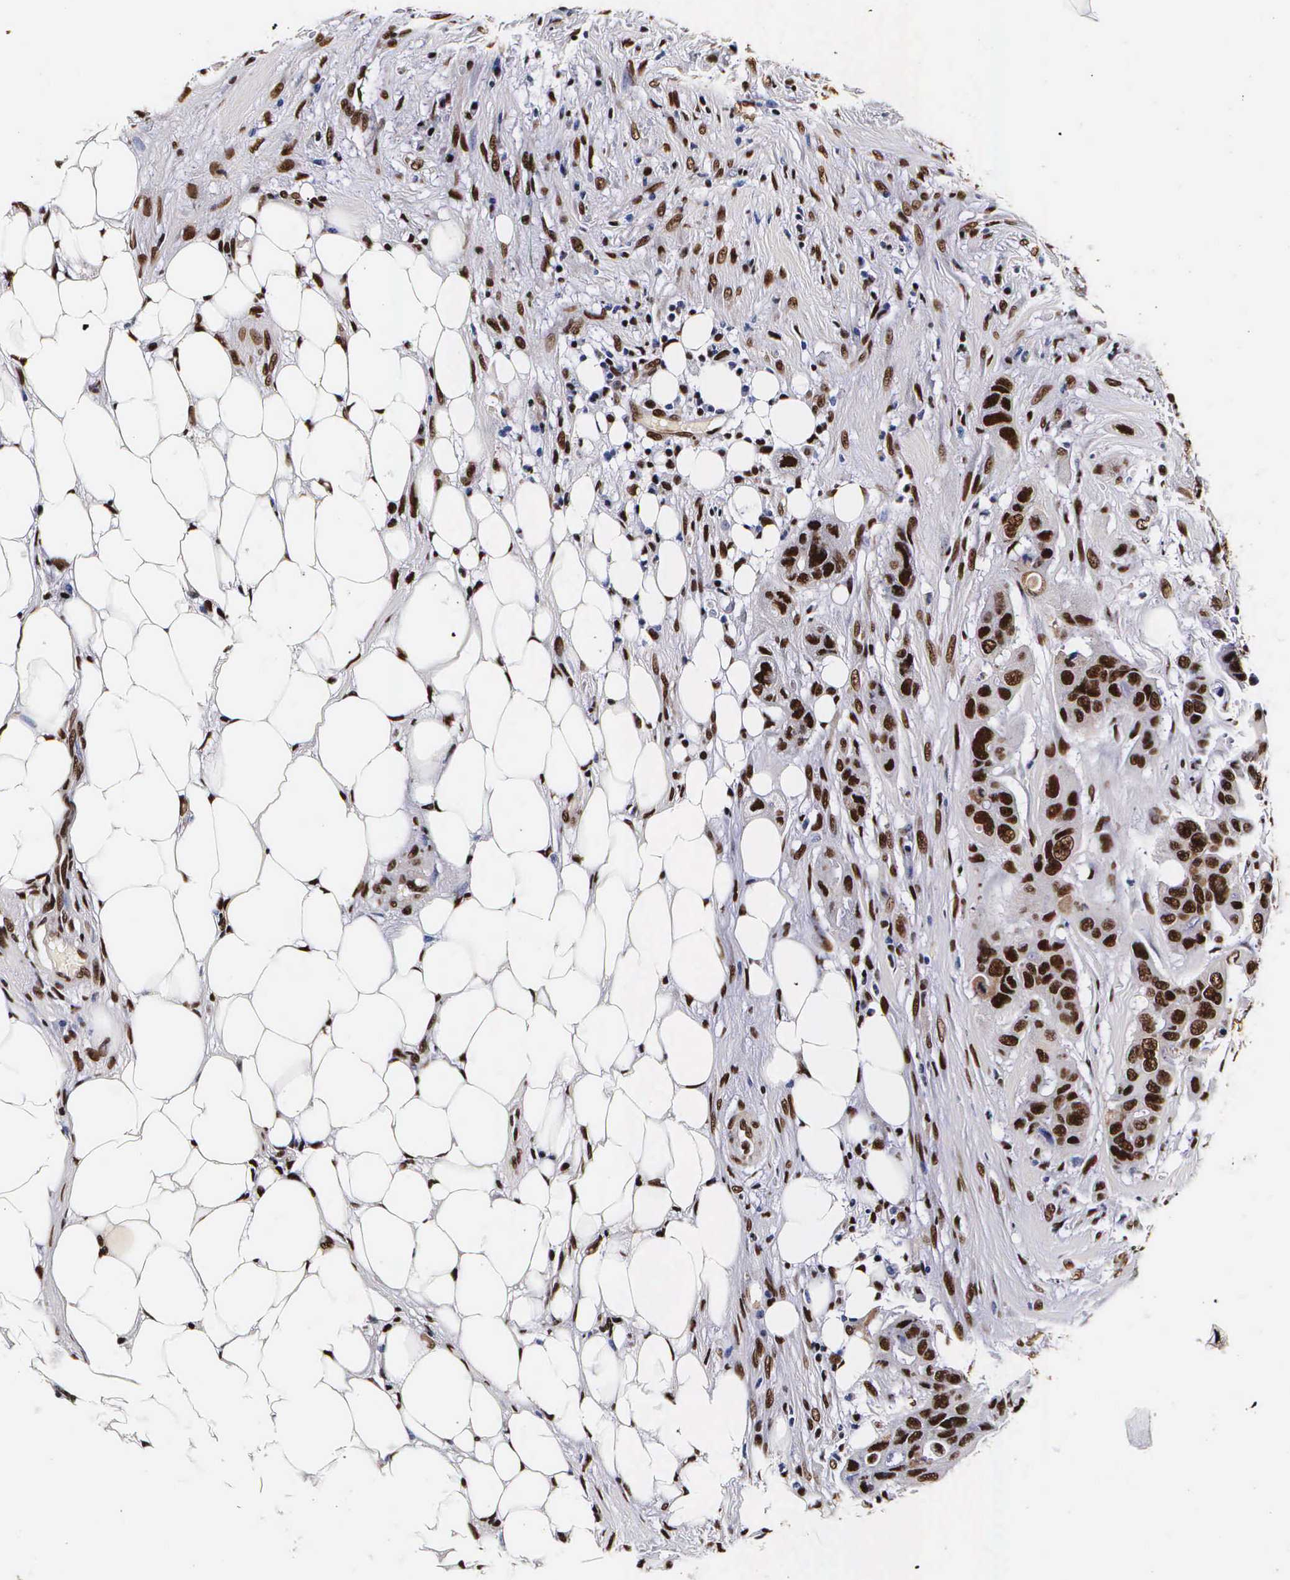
{"staining": {"intensity": "strong", "quantity": ">75%", "location": "nuclear"}, "tissue": "colorectal cancer", "cell_type": "Tumor cells", "image_type": "cancer", "snomed": [{"axis": "morphology", "description": "Adenocarcinoma, NOS"}, {"axis": "topography", "description": "Colon"}], "caption": "Human colorectal adenocarcinoma stained with a protein marker demonstrates strong staining in tumor cells.", "gene": "PABPN1", "patient": {"sex": "female", "age": 70}}